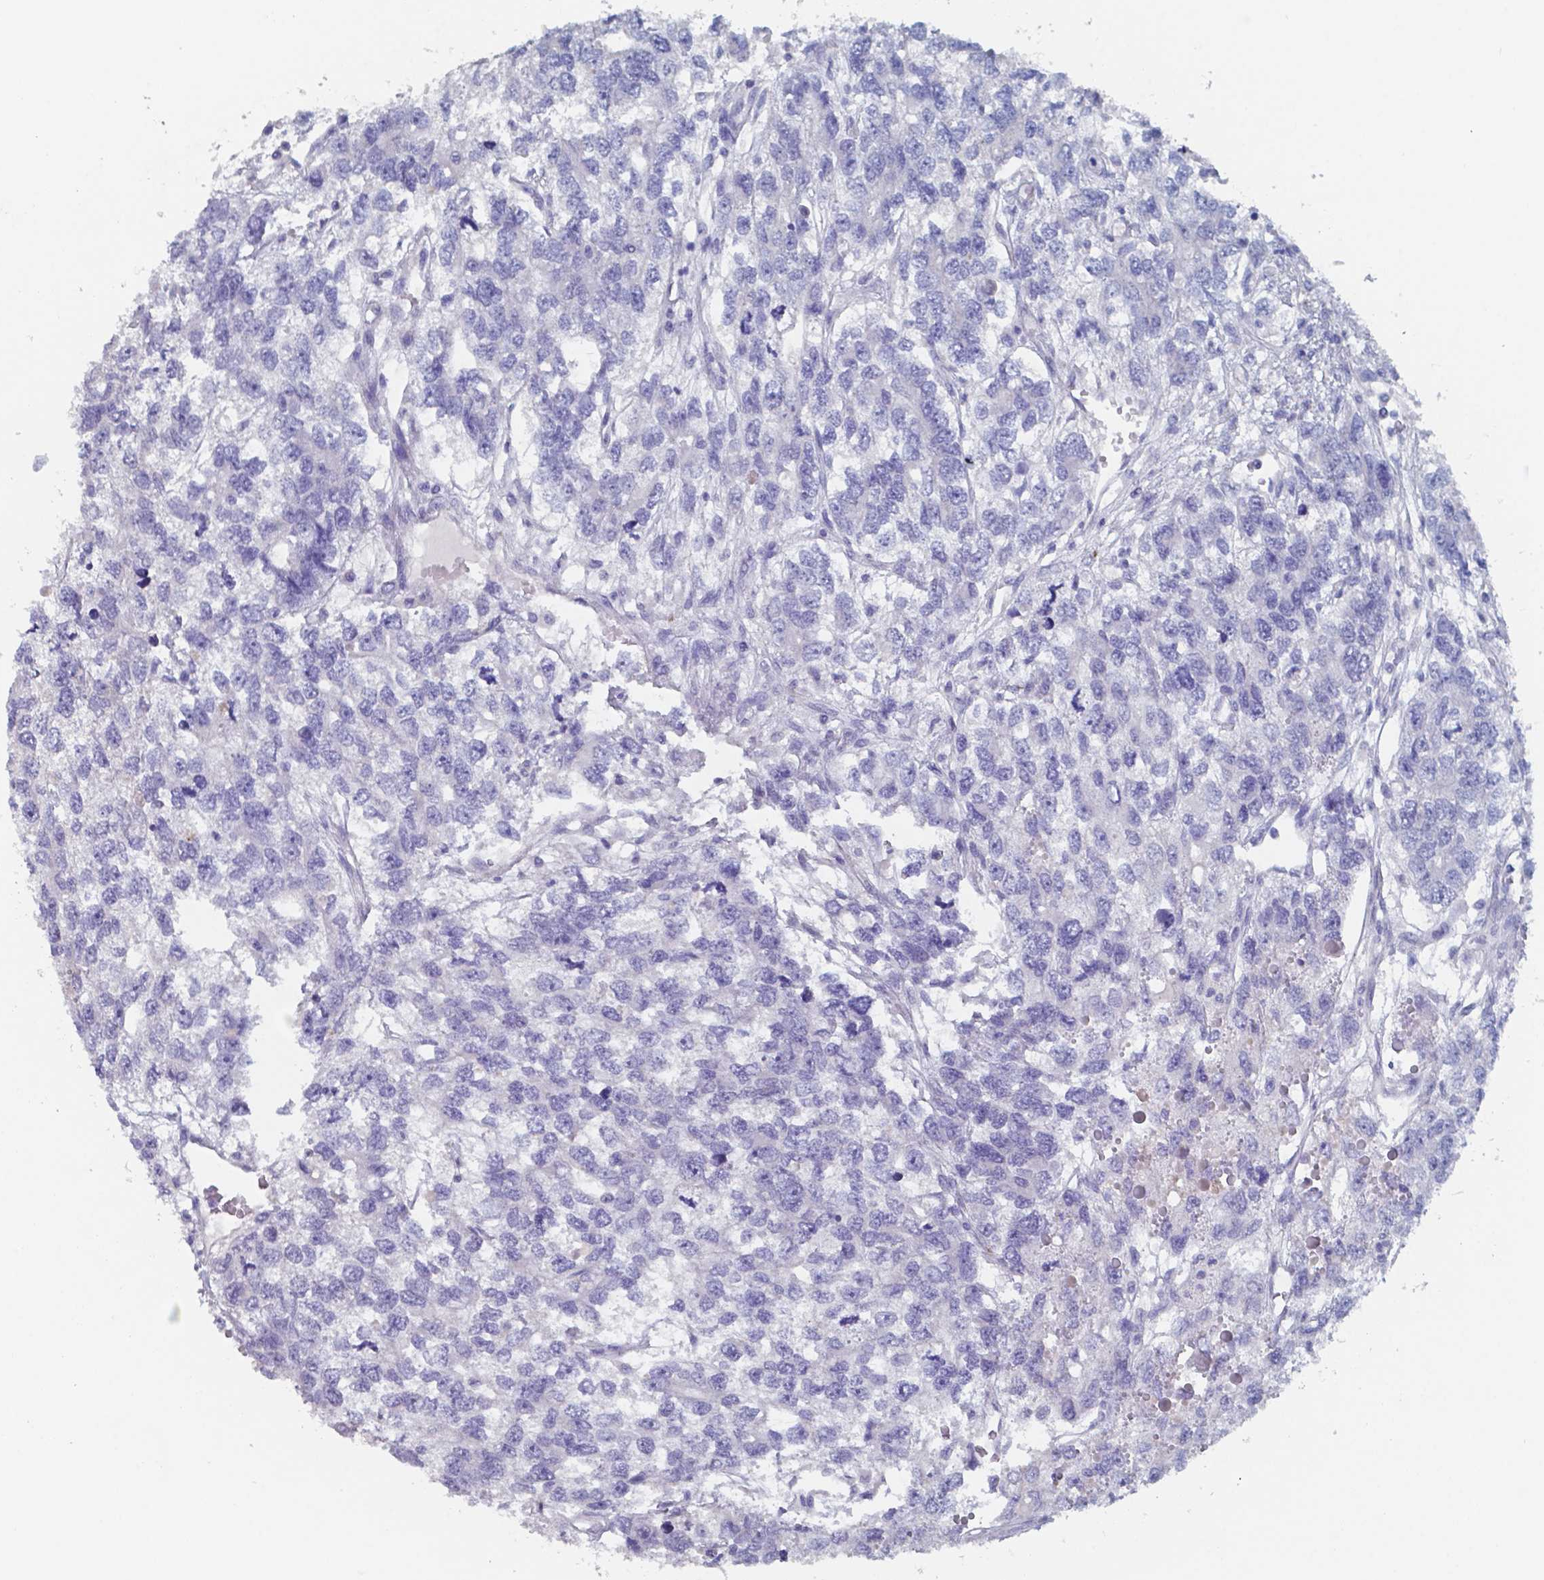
{"staining": {"intensity": "negative", "quantity": "none", "location": "none"}, "tissue": "testis cancer", "cell_type": "Tumor cells", "image_type": "cancer", "snomed": [{"axis": "morphology", "description": "Seminoma, NOS"}, {"axis": "topography", "description": "Testis"}], "caption": "The histopathology image demonstrates no significant positivity in tumor cells of testis cancer (seminoma).", "gene": "PLA2R1", "patient": {"sex": "male", "age": 52}}